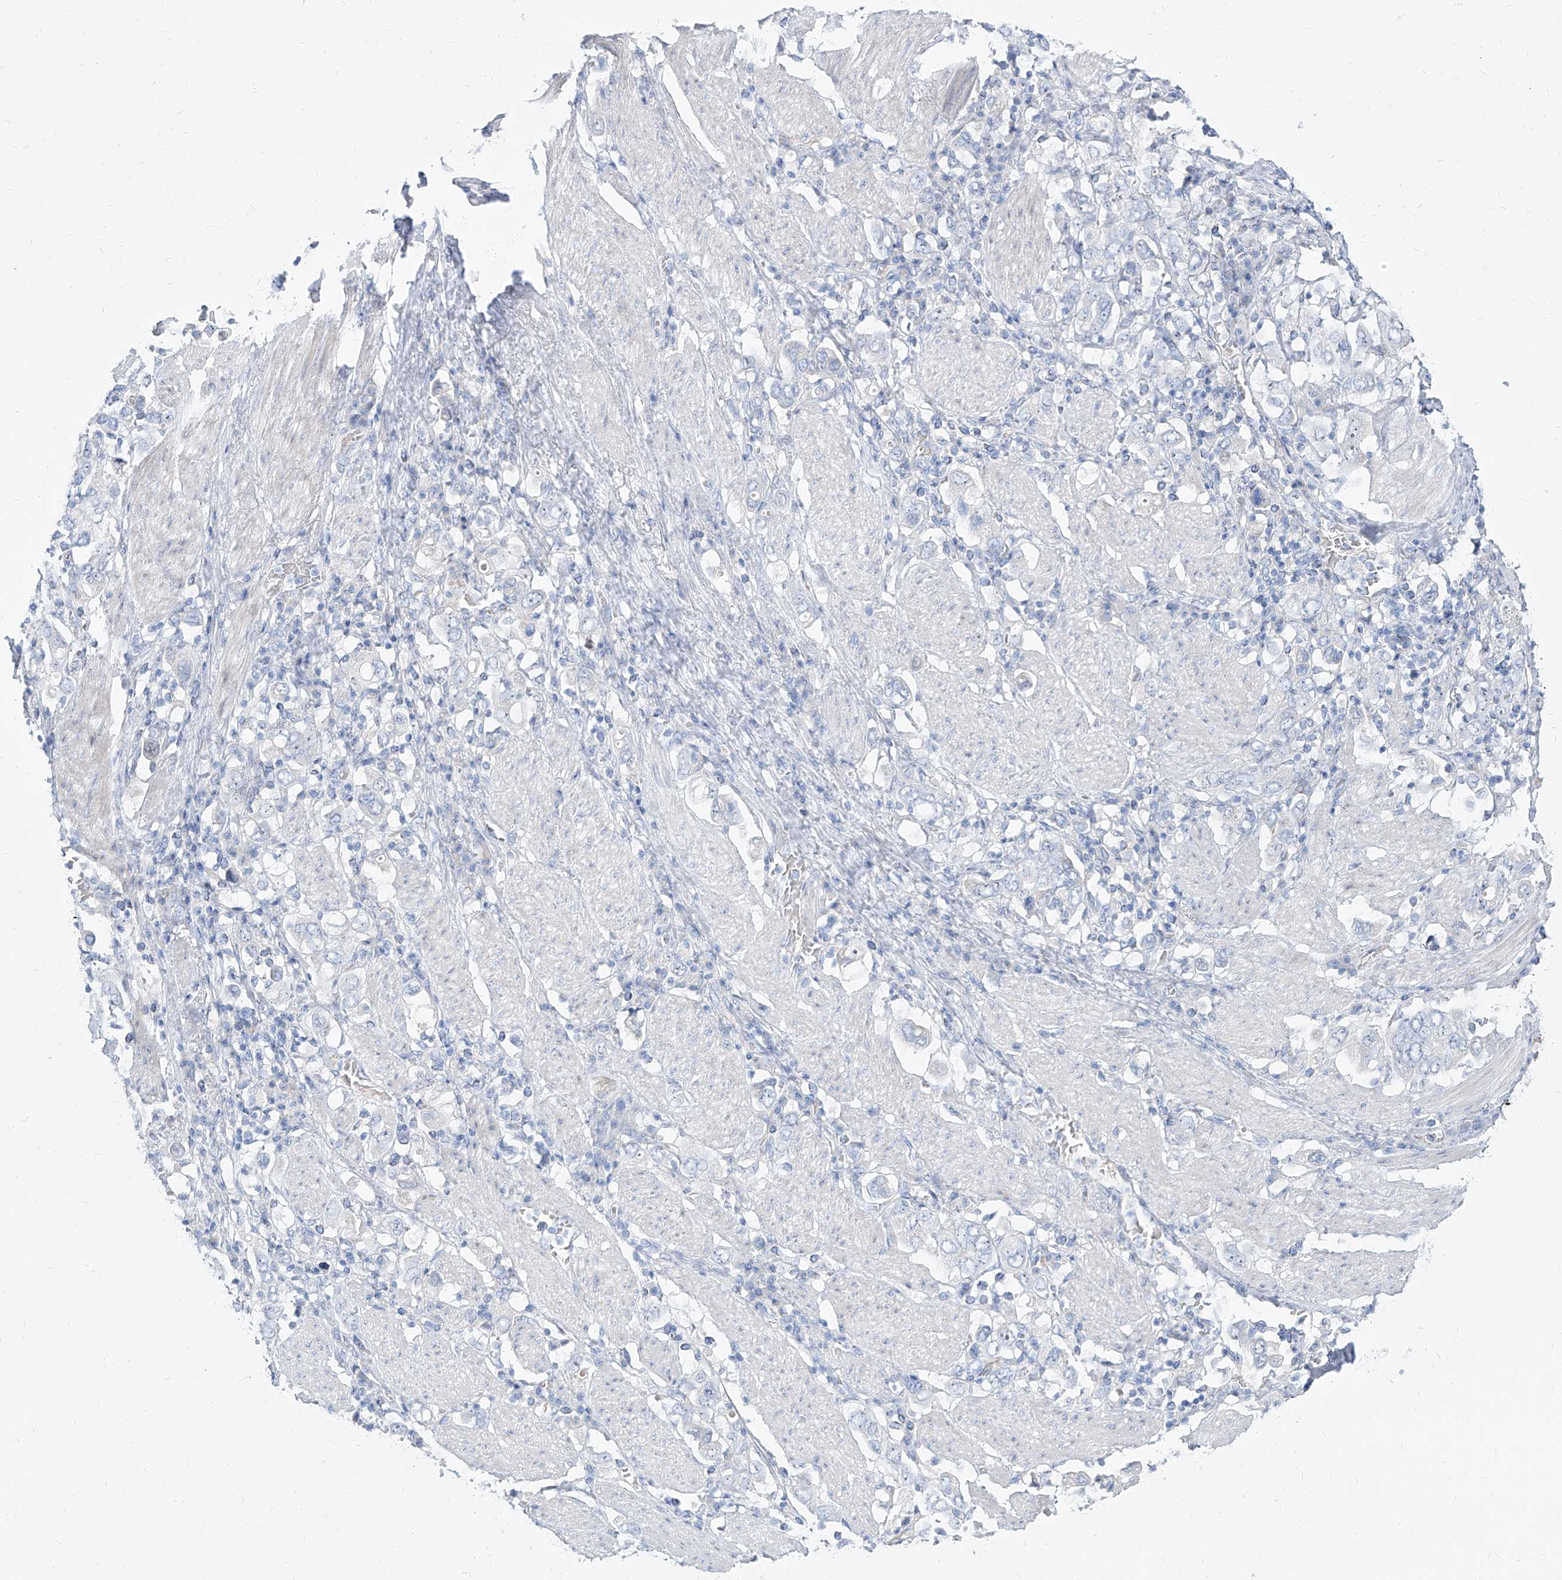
{"staining": {"intensity": "negative", "quantity": "none", "location": "none"}, "tissue": "stomach cancer", "cell_type": "Tumor cells", "image_type": "cancer", "snomed": [{"axis": "morphology", "description": "Adenocarcinoma, NOS"}, {"axis": "topography", "description": "Stomach, upper"}], "caption": "Tumor cells are negative for brown protein staining in adenocarcinoma (stomach). Nuclei are stained in blue.", "gene": "TXLNB", "patient": {"sex": "male", "age": 62}}